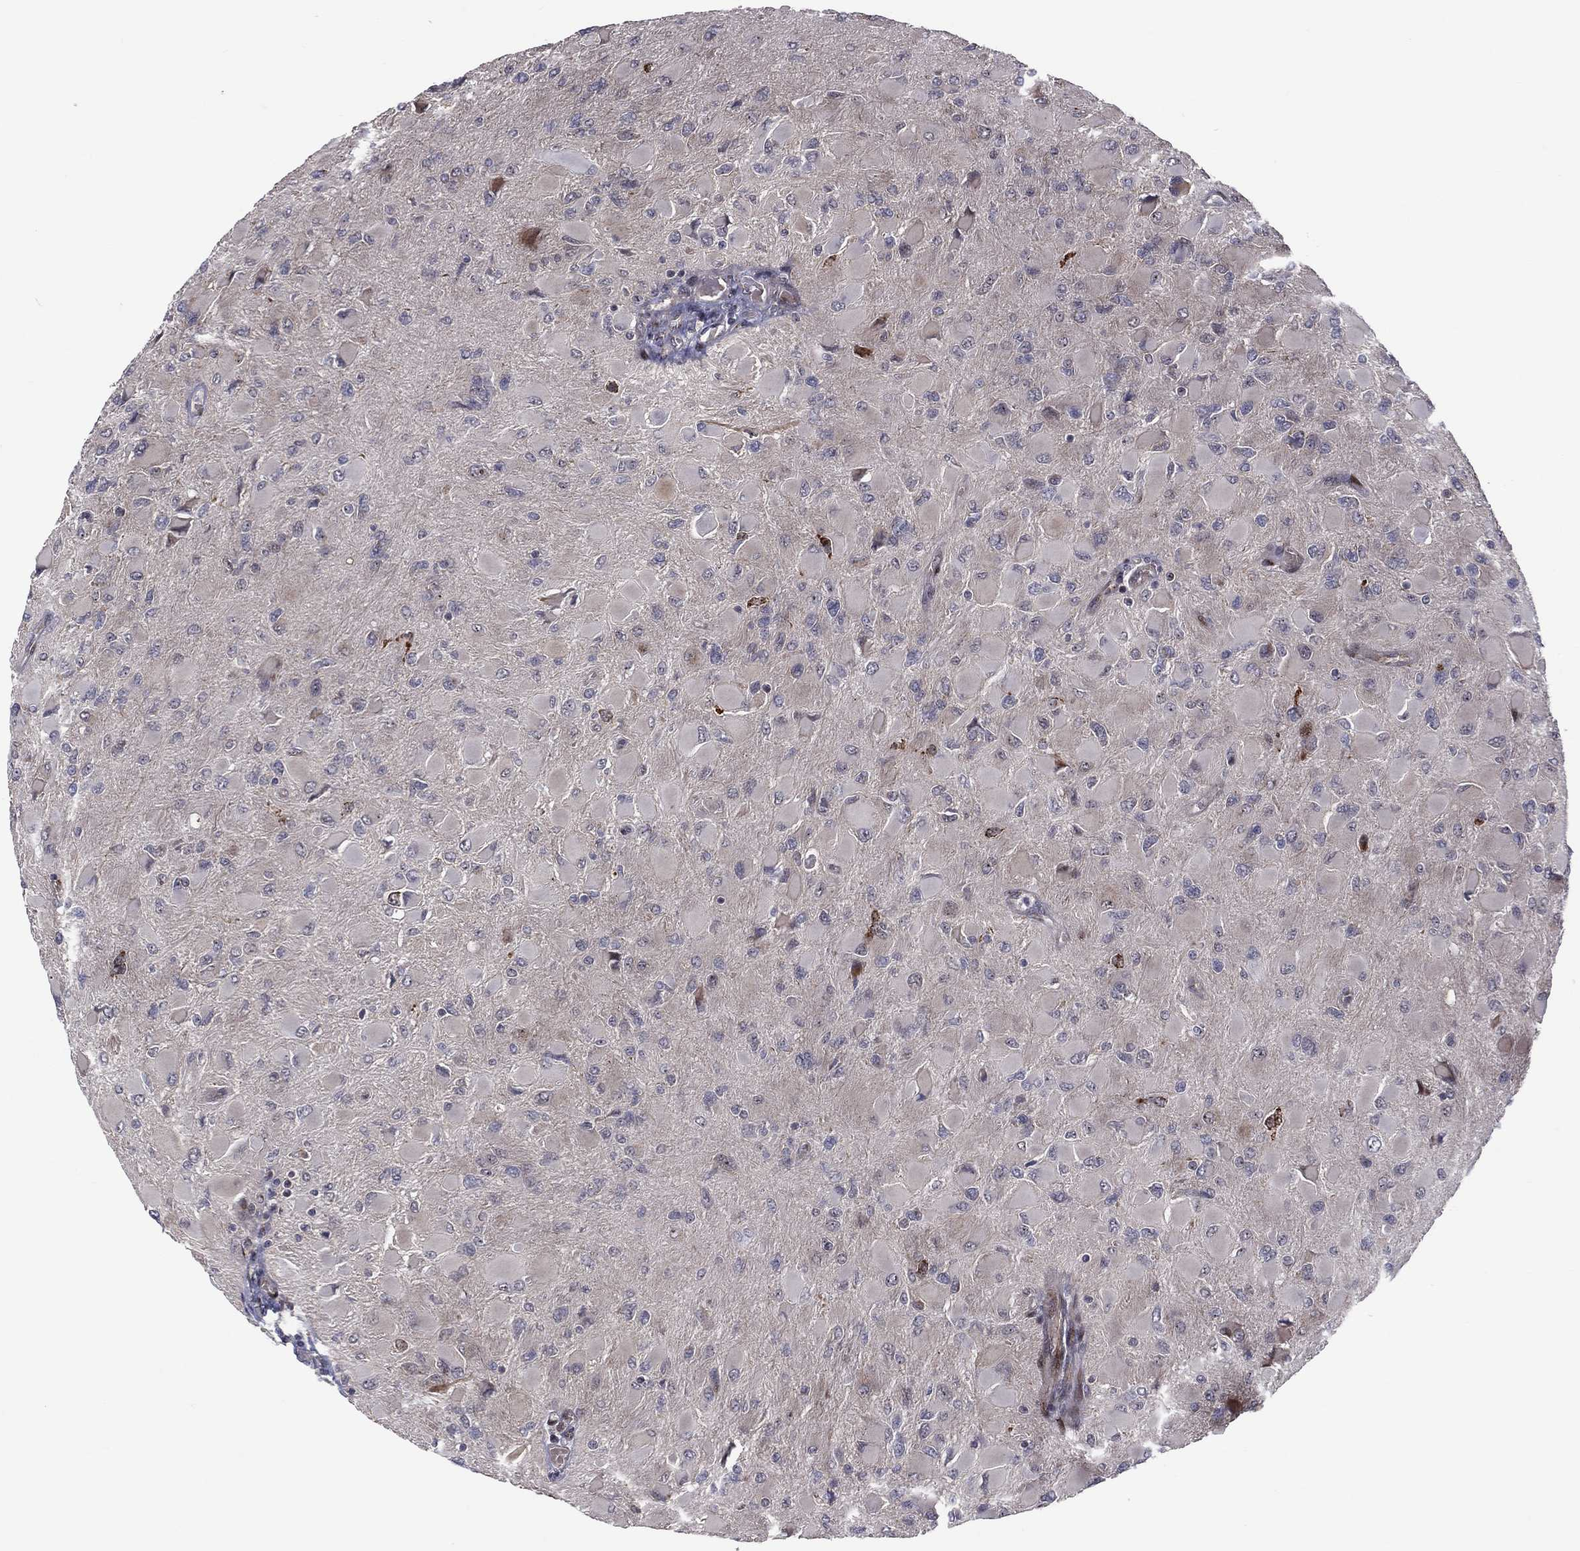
{"staining": {"intensity": "weak", "quantity": "<25%", "location": "cytoplasmic/membranous"}, "tissue": "glioma", "cell_type": "Tumor cells", "image_type": "cancer", "snomed": [{"axis": "morphology", "description": "Glioma, malignant, High grade"}, {"axis": "topography", "description": "Cerebral cortex"}], "caption": "The photomicrograph demonstrates no staining of tumor cells in glioma.", "gene": "VHL", "patient": {"sex": "female", "age": 36}}